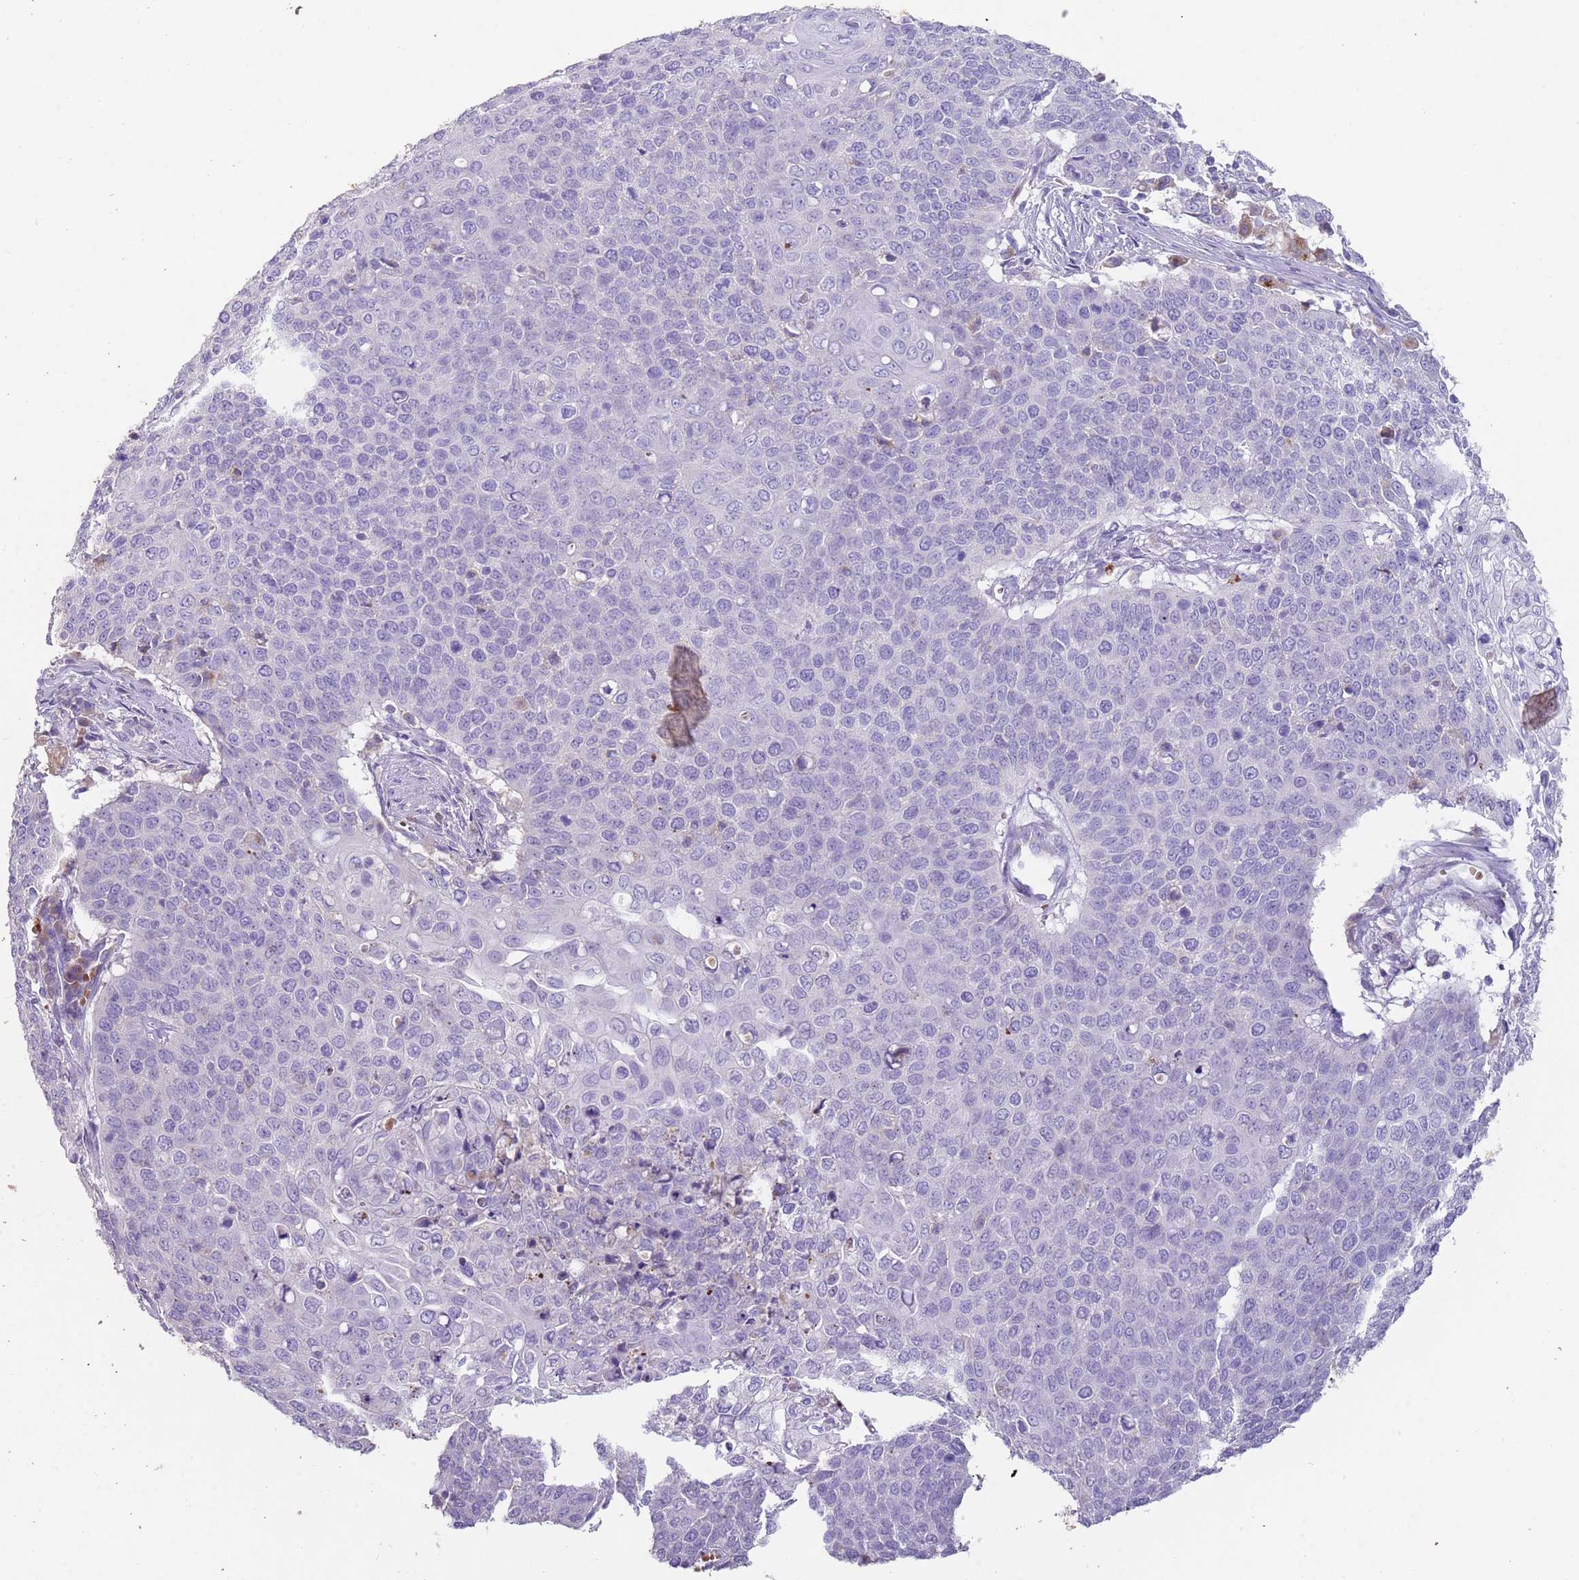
{"staining": {"intensity": "negative", "quantity": "none", "location": "none"}, "tissue": "cervical cancer", "cell_type": "Tumor cells", "image_type": "cancer", "snomed": [{"axis": "morphology", "description": "Squamous cell carcinoma, NOS"}, {"axis": "topography", "description": "Cervix"}], "caption": "Cervical cancer (squamous cell carcinoma) was stained to show a protein in brown. There is no significant expression in tumor cells.", "gene": "TMEM251", "patient": {"sex": "female", "age": 39}}